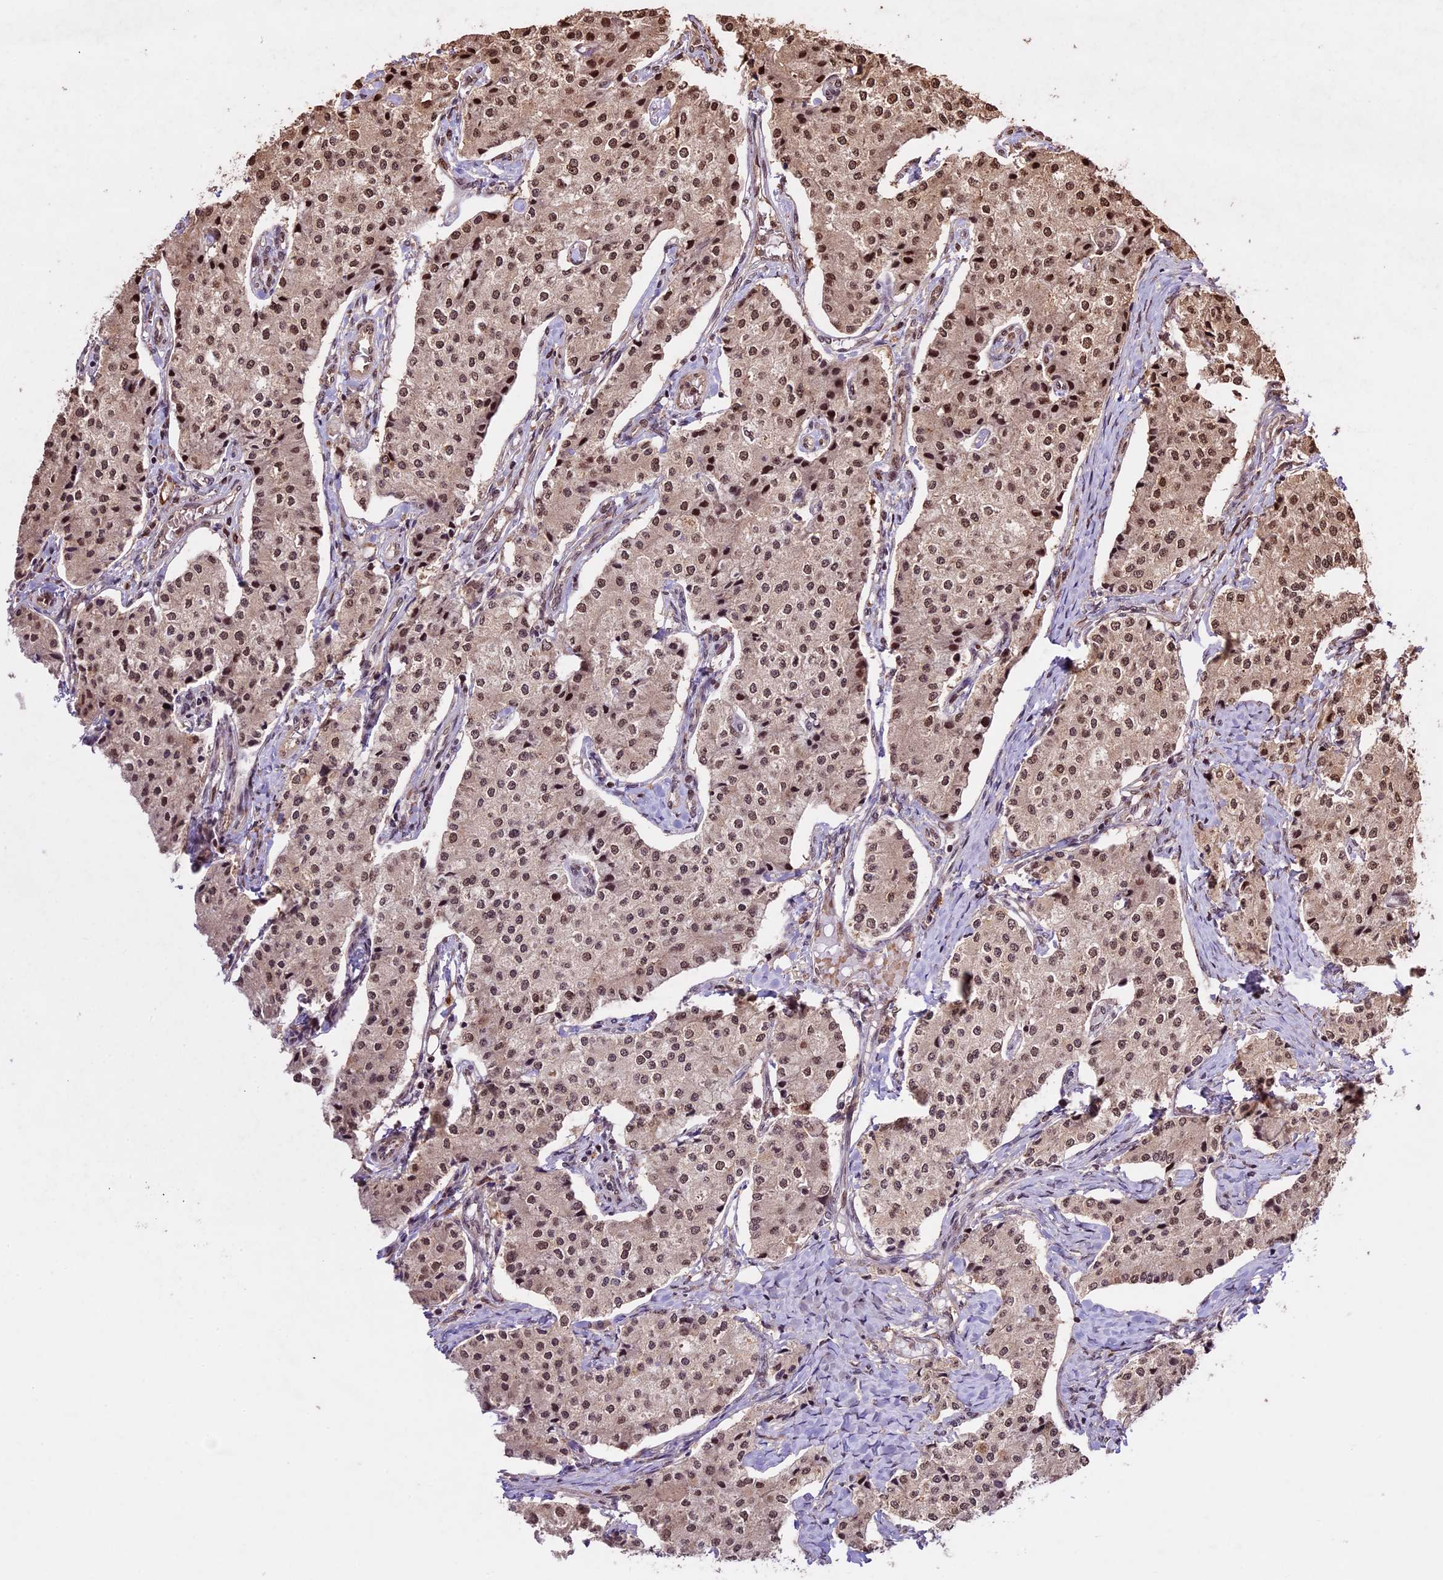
{"staining": {"intensity": "moderate", "quantity": ">75%", "location": "nuclear"}, "tissue": "carcinoid", "cell_type": "Tumor cells", "image_type": "cancer", "snomed": [{"axis": "morphology", "description": "Carcinoid, malignant, NOS"}, {"axis": "topography", "description": "Colon"}], "caption": "Carcinoid (malignant) stained with immunohistochemistry (IHC) exhibits moderate nuclear expression in about >75% of tumor cells.", "gene": "CDKN2AIP", "patient": {"sex": "female", "age": 52}}